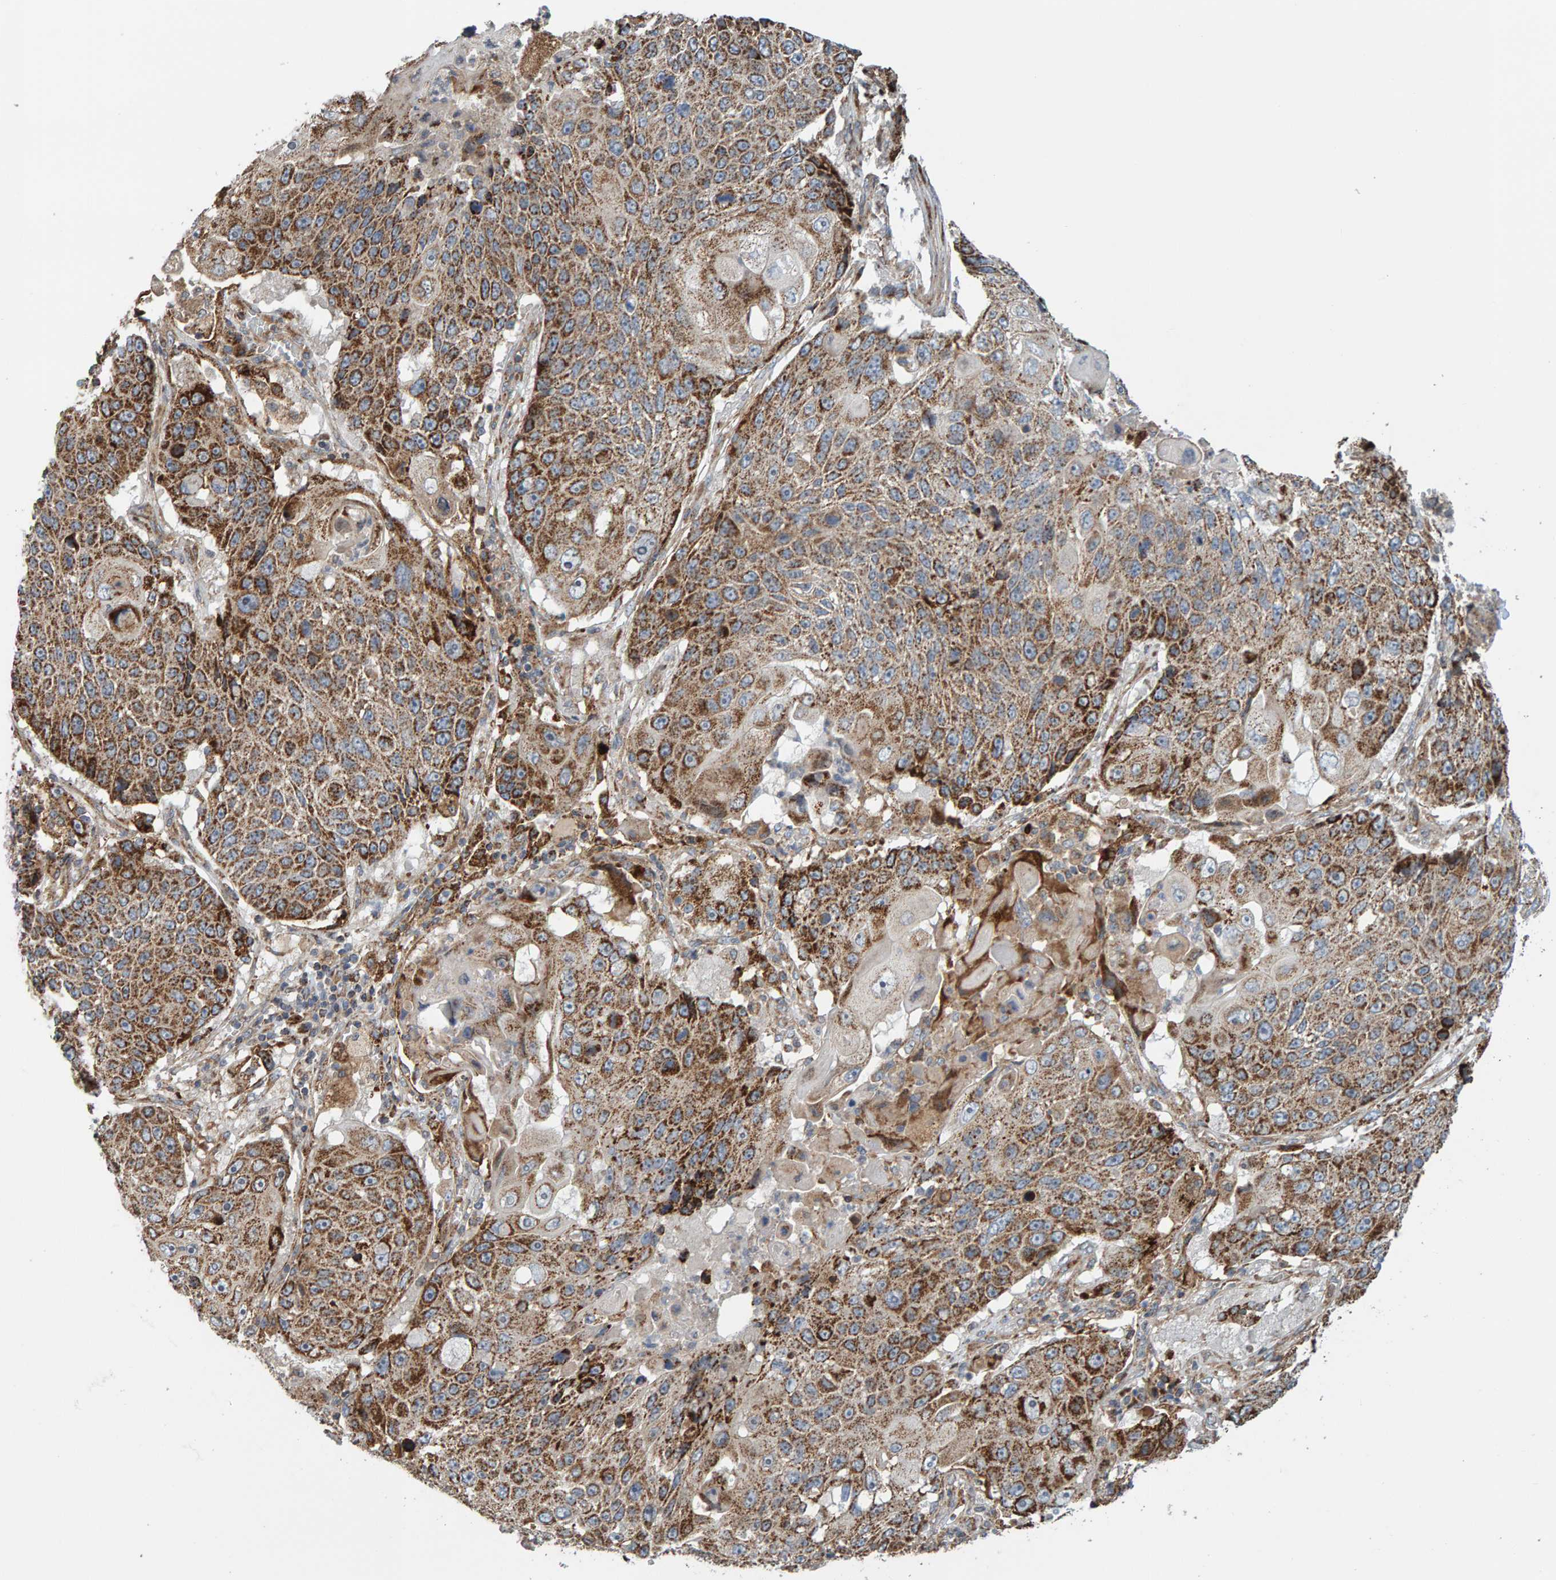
{"staining": {"intensity": "strong", "quantity": ">75%", "location": "cytoplasmic/membranous"}, "tissue": "lung cancer", "cell_type": "Tumor cells", "image_type": "cancer", "snomed": [{"axis": "morphology", "description": "Squamous cell carcinoma, NOS"}, {"axis": "topography", "description": "Lung"}], "caption": "Protein staining demonstrates strong cytoplasmic/membranous staining in approximately >75% of tumor cells in squamous cell carcinoma (lung).", "gene": "MRPL45", "patient": {"sex": "male", "age": 61}}